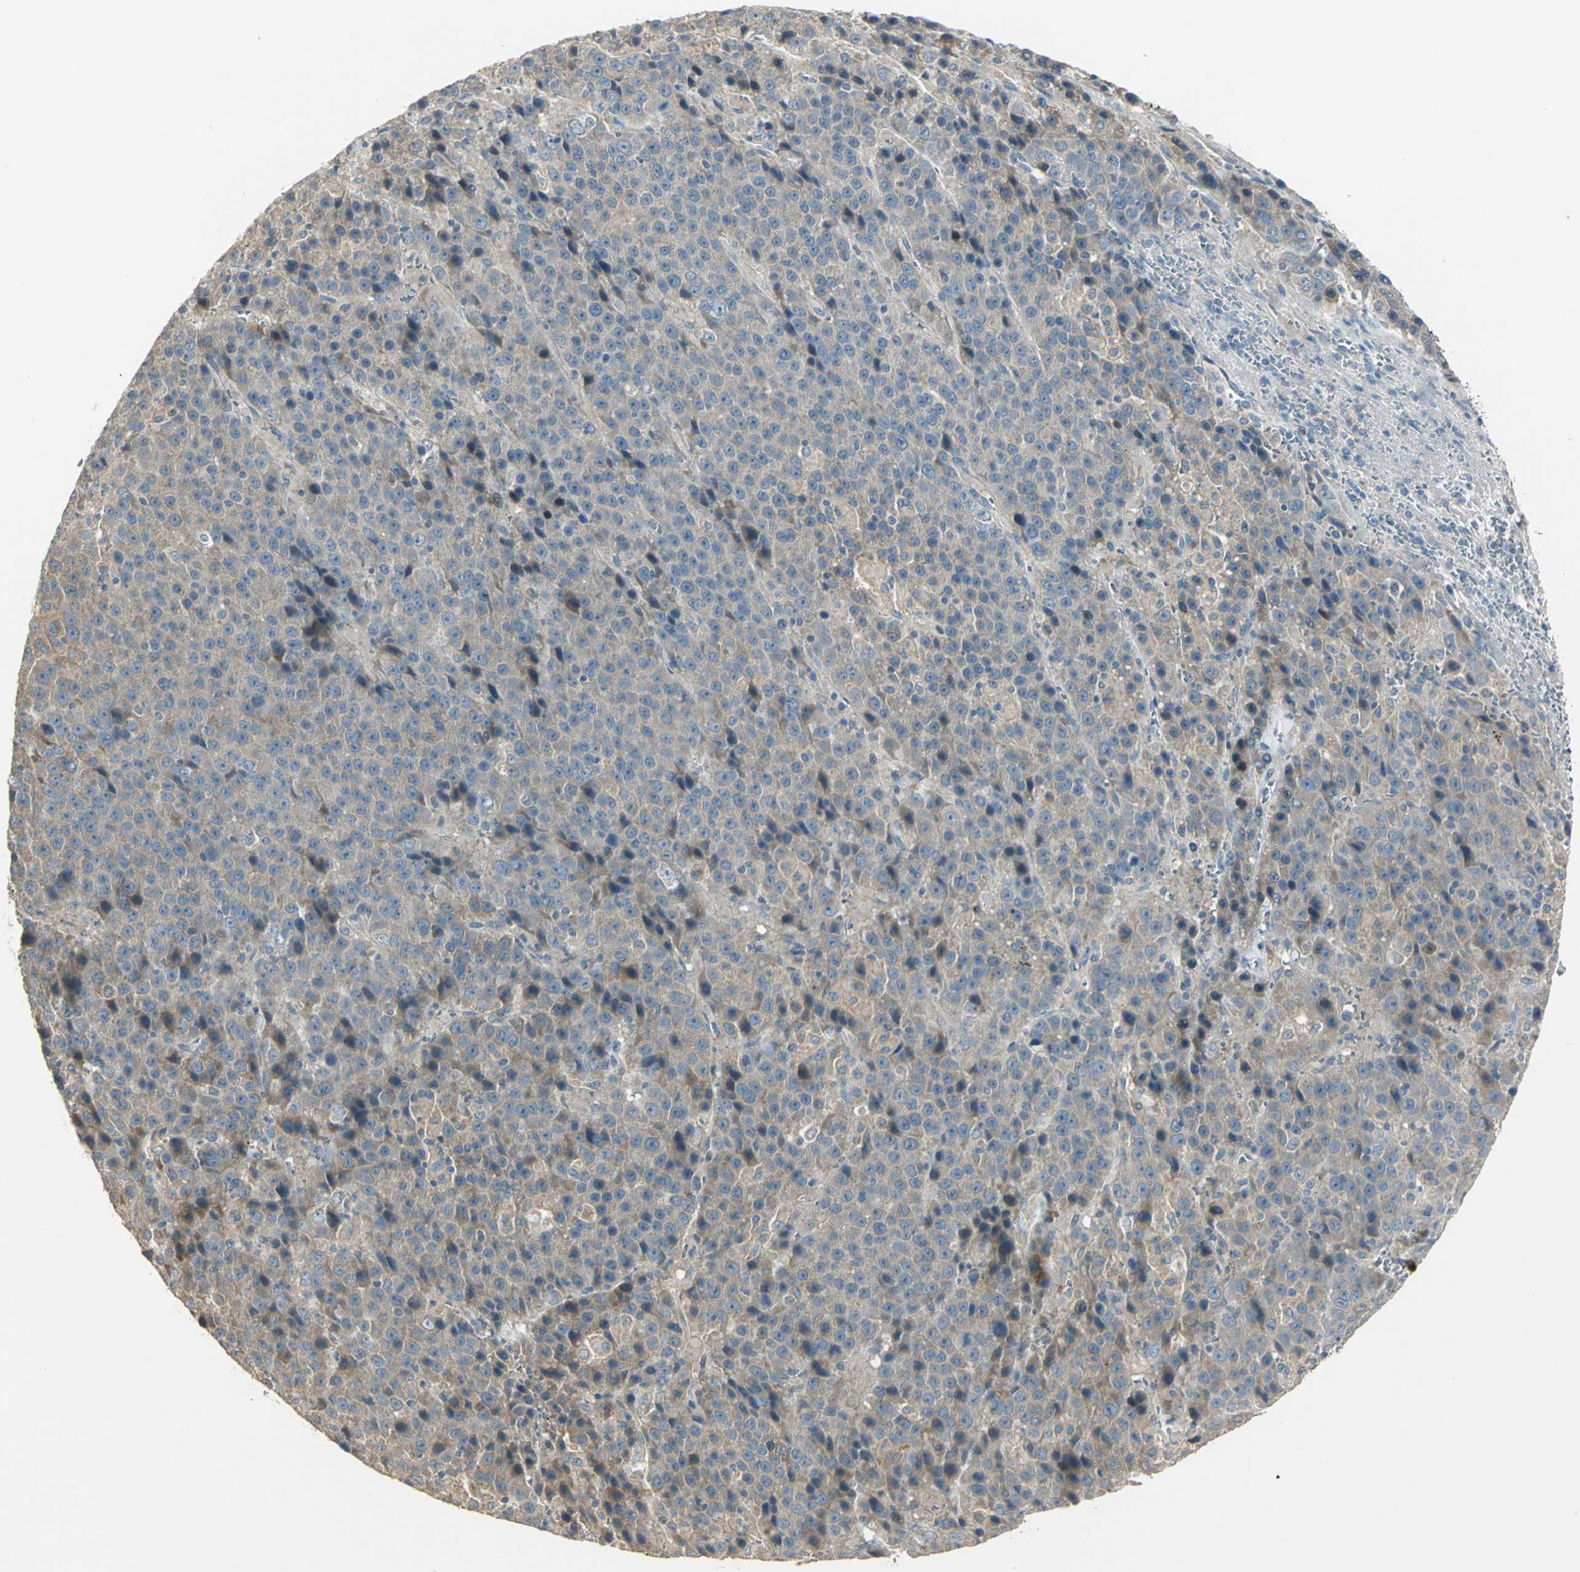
{"staining": {"intensity": "moderate", "quantity": "25%-75%", "location": "cytoplasmic/membranous"}, "tissue": "liver cancer", "cell_type": "Tumor cells", "image_type": "cancer", "snomed": [{"axis": "morphology", "description": "Carcinoma, Hepatocellular, NOS"}, {"axis": "topography", "description": "Liver"}], "caption": "Immunohistochemical staining of human liver hepatocellular carcinoma displays moderate cytoplasmic/membranous protein positivity in about 25%-75% of tumor cells.", "gene": "PROC", "patient": {"sex": "female", "age": 53}}